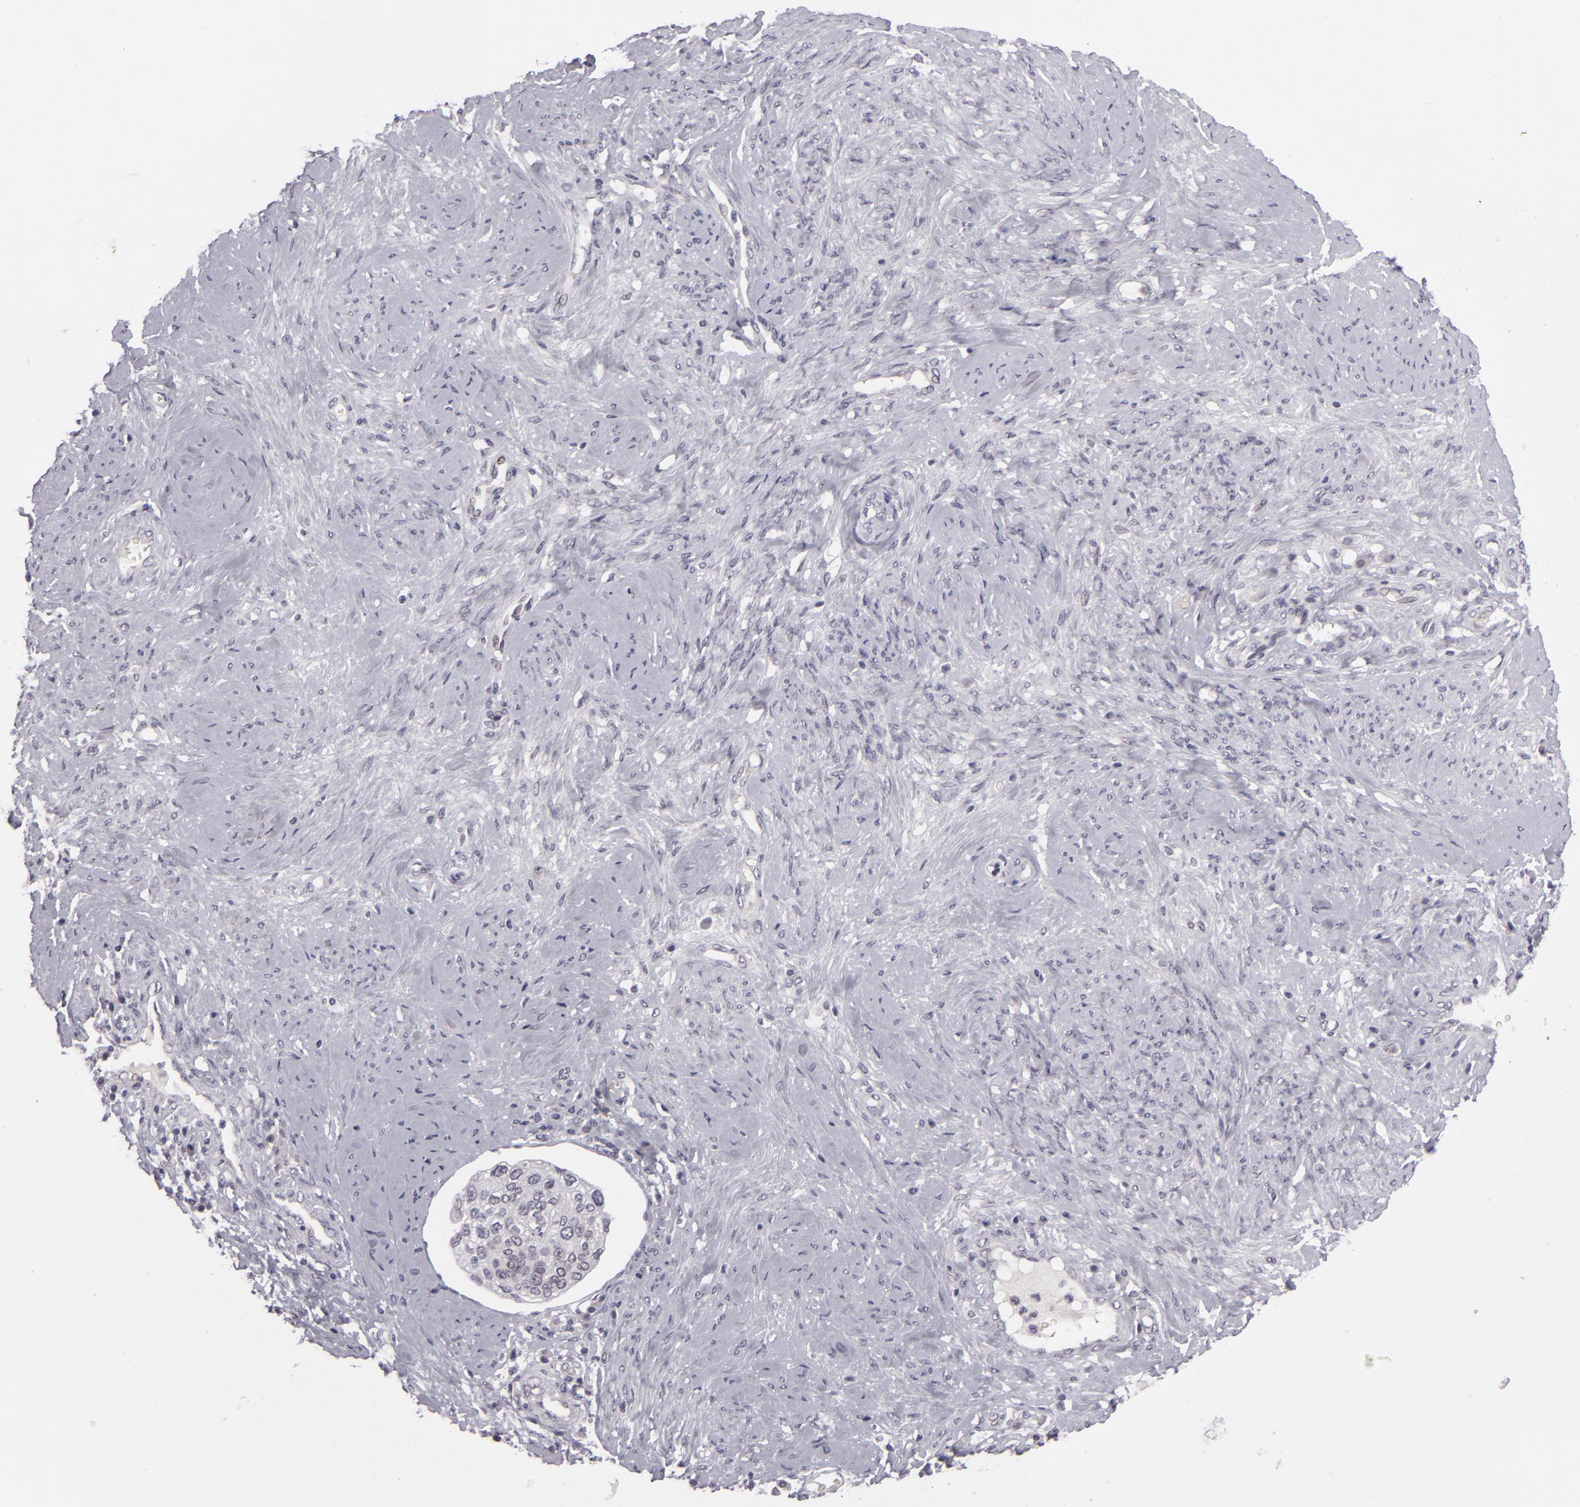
{"staining": {"intensity": "weak", "quantity": "<25%", "location": "nuclear"}, "tissue": "cervical cancer", "cell_type": "Tumor cells", "image_type": "cancer", "snomed": [{"axis": "morphology", "description": "Squamous cell carcinoma, NOS"}, {"axis": "topography", "description": "Cervix"}], "caption": "Cervical squamous cell carcinoma was stained to show a protein in brown. There is no significant positivity in tumor cells.", "gene": "ZNF205", "patient": {"sex": "female", "age": 41}}